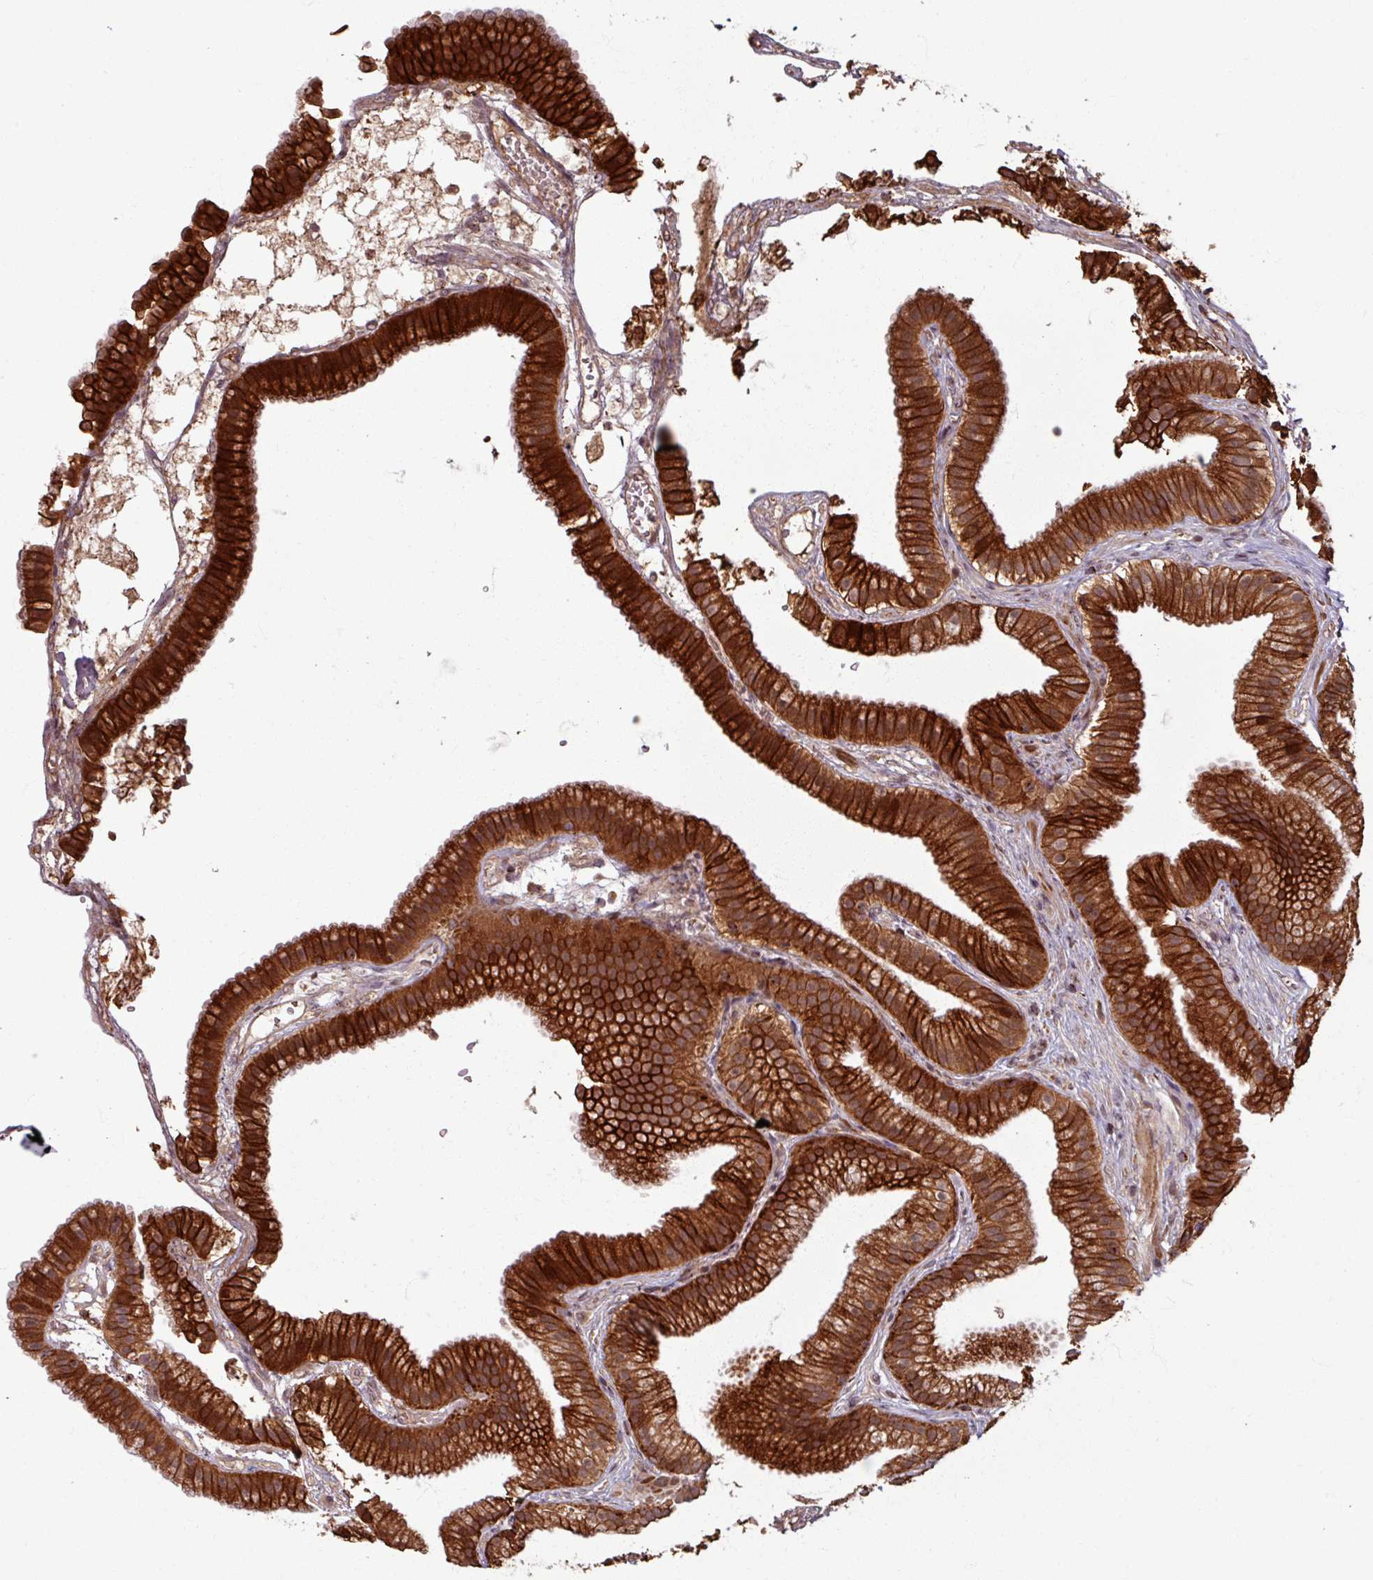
{"staining": {"intensity": "strong", "quantity": ">75%", "location": "cytoplasmic/membranous"}, "tissue": "gallbladder", "cell_type": "Glandular cells", "image_type": "normal", "snomed": [{"axis": "morphology", "description": "Normal tissue, NOS"}, {"axis": "topography", "description": "Gallbladder"}], "caption": "This micrograph shows immunohistochemistry staining of normal human gallbladder, with high strong cytoplasmic/membranous staining in approximately >75% of glandular cells.", "gene": "OR6B1", "patient": {"sex": "female", "age": 63}}